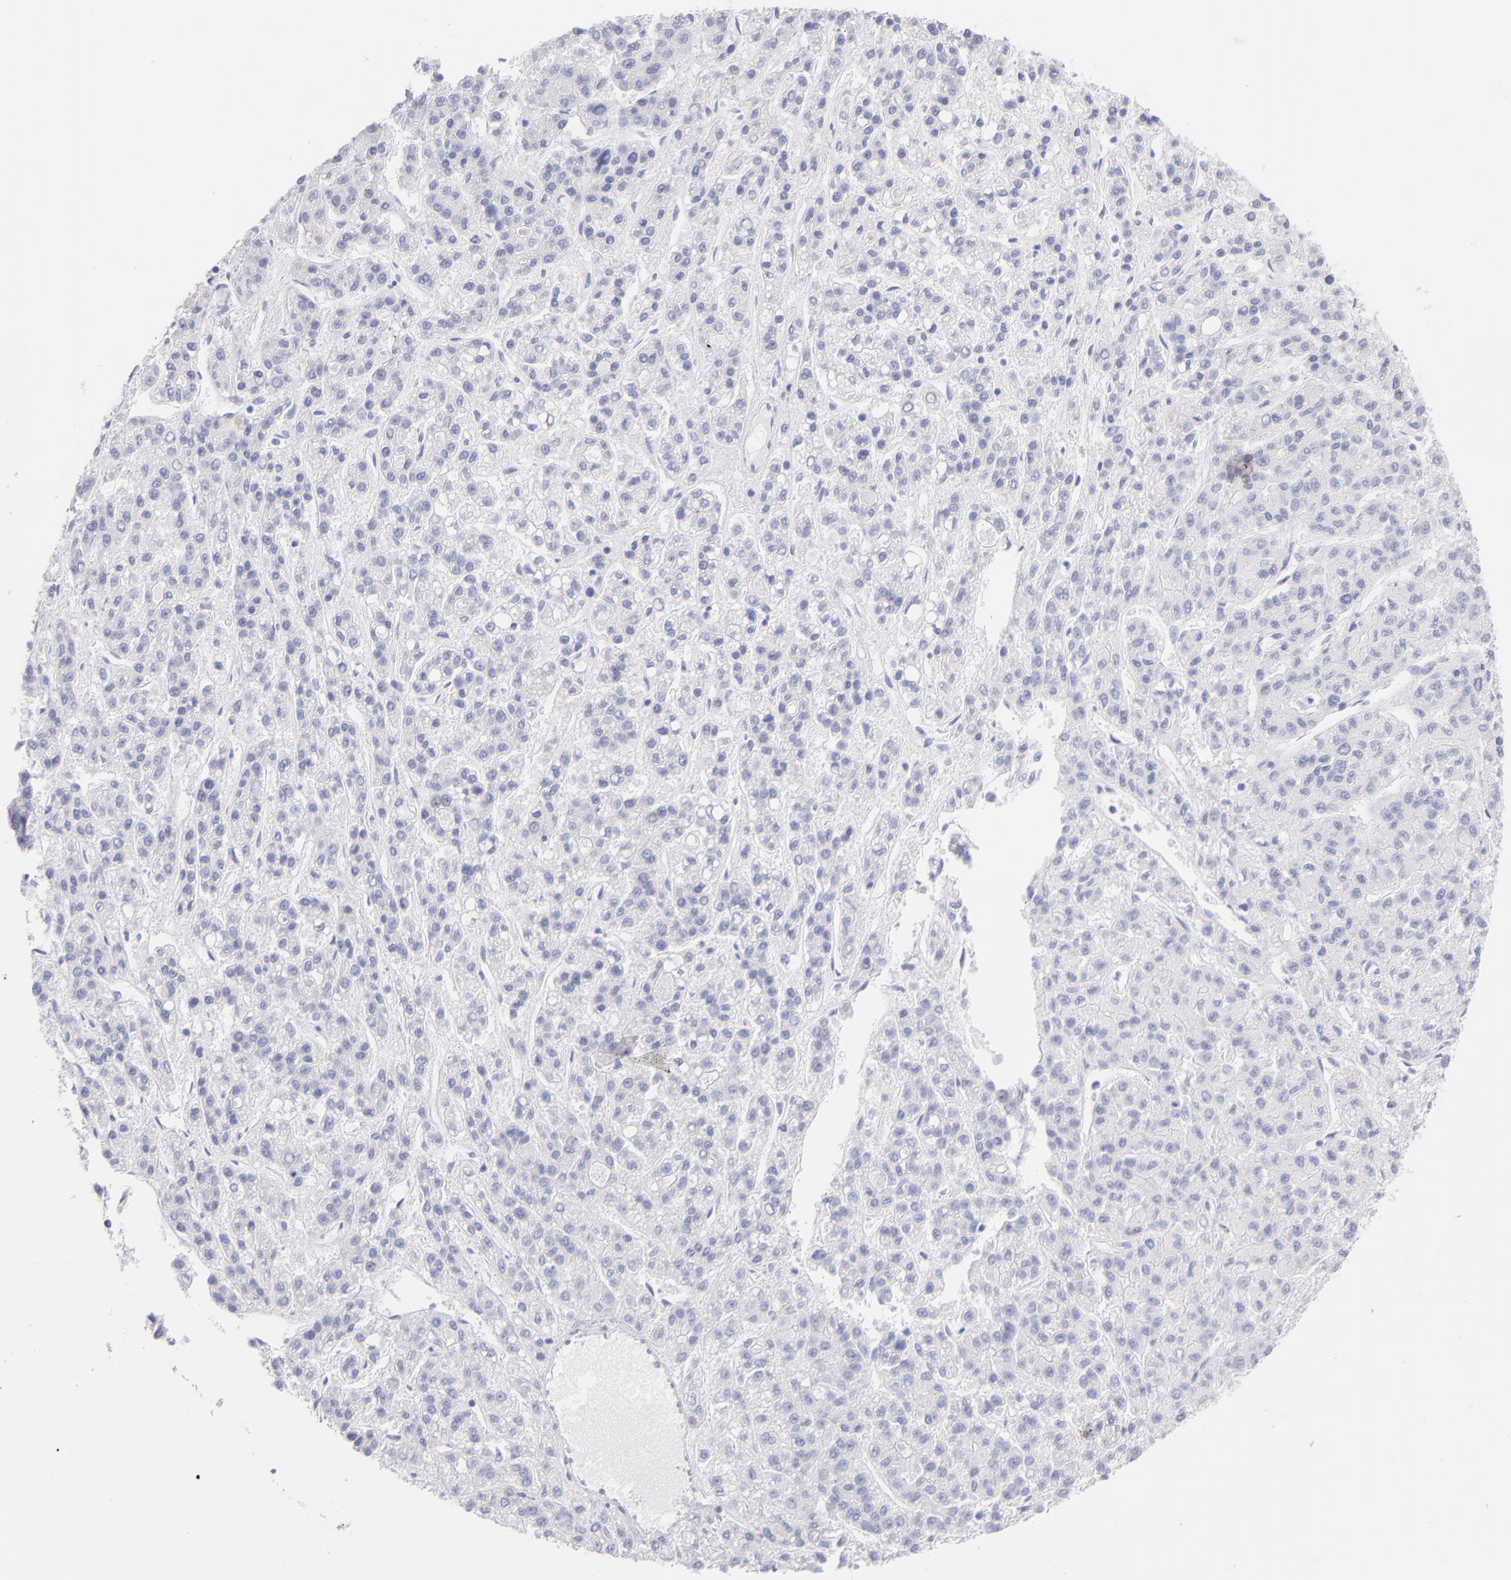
{"staining": {"intensity": "negative", "quantity": "none", "location": "none"}, "tissue": "liver cancer", "cell_type": "Tumor cells", "image_type": "cancer", "snomed": [{"axis": "morphology", "description": "Carcinoma, Hepatocellular, NOS"}, {"axis": "topography", "description": "Liver"}], "caption": "Liver cancer (hepatocellular carcinoma) stained for a protein using immunohistochemistry reveals no expression tumor cells.", "gene": "SCGN", "patient": {"sex": "male", "age": 70}}